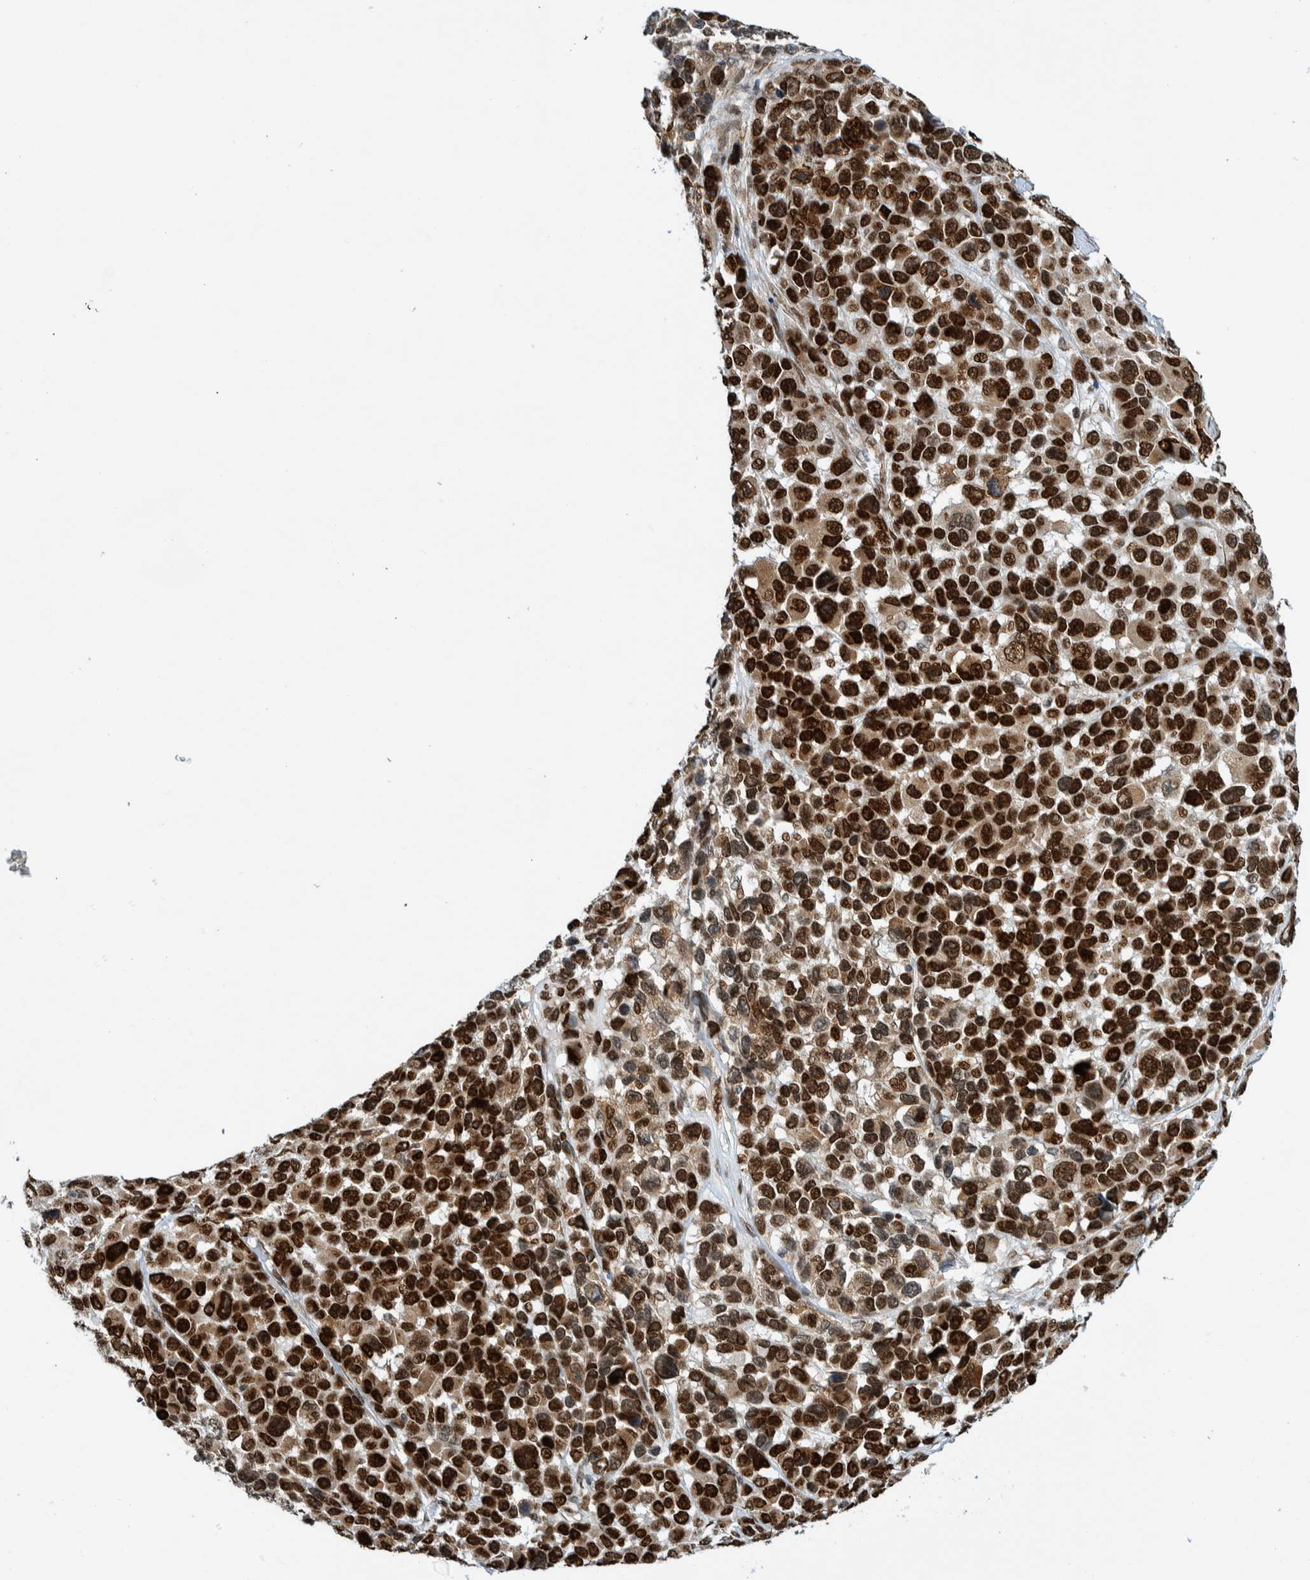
{"staining": {"intensity": "strong", "quantity": ">75%", "location": "nuclear"}, "tissue": "melanoma", "cell_type": "Tumor cells", "image_type": "cancer", "snomed": [{"axis": "morphology", "description": "Malignant melanoma, NOS"}, {"axis": "topography", "description": "Skin"}], "caption": "Immunohistochemistry (IHC) image of human melanoma stained for a protein (brown), which demonstrates high levels of strong nuclear expression in about >75% of tumor cells.", "gene": "CCDC57", "patient": {"sex": "male", "age": 53}}